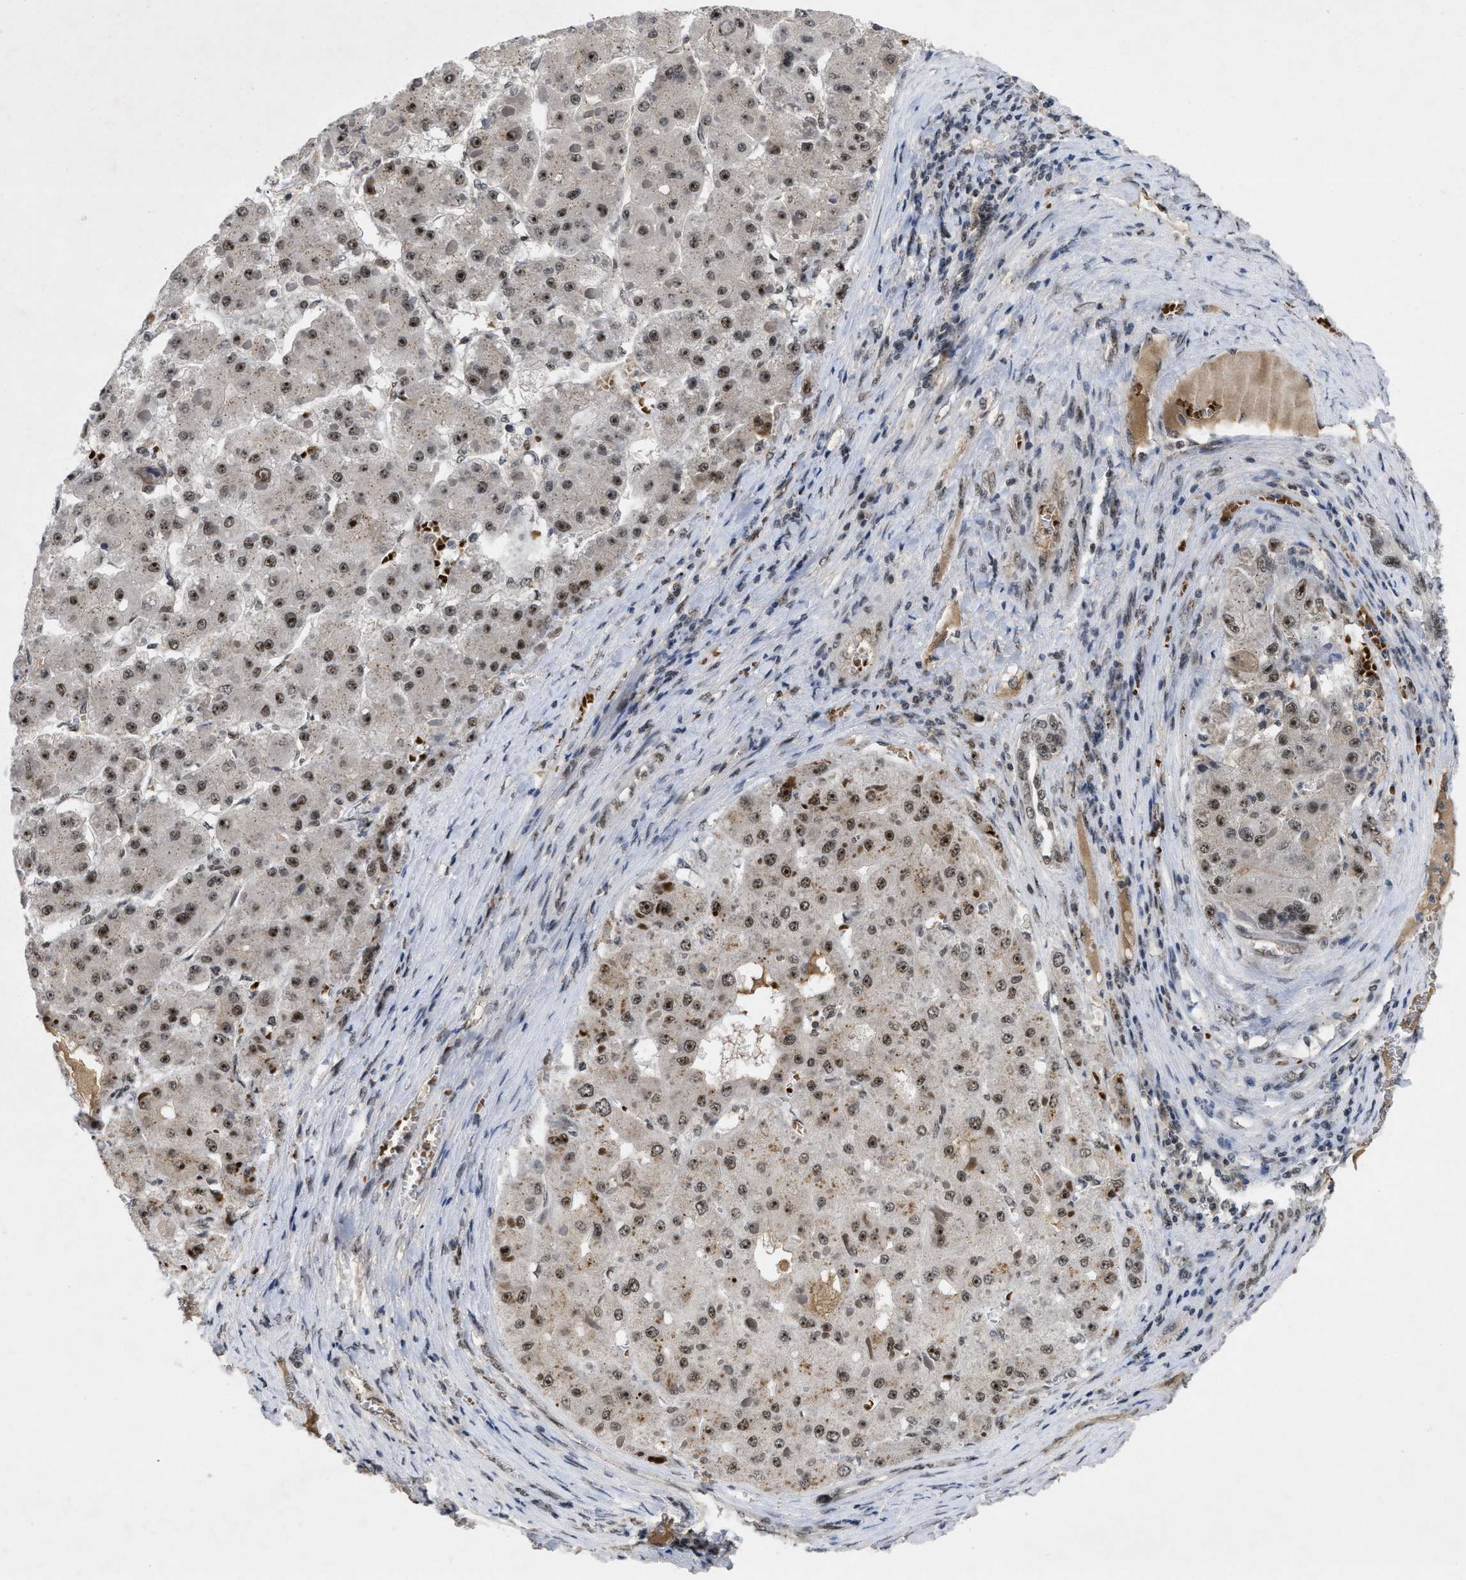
{"staining": {"intensity": "moderate", "quantity": ">75%", "location": "nuclear"}, "tissue": "liver cancer", "cell_type": "Tumor cells", "image_type": "cancer", "snomed": [{"axis": "morphology", "description": "Carcinoma, Hepatocellular, NOS"}, {"axis": "topography", "description": "Liver"}], "caption": "Immunohistochemistry of hepatocellular carcinoma (liver) shows medium levels of moderate nuclear staining in about >75% of tumor cells. (IHC, brightfield microscopy, high magnification).", "gene": "ZNF346", "patient": {"sex": "female", "age": 73}}